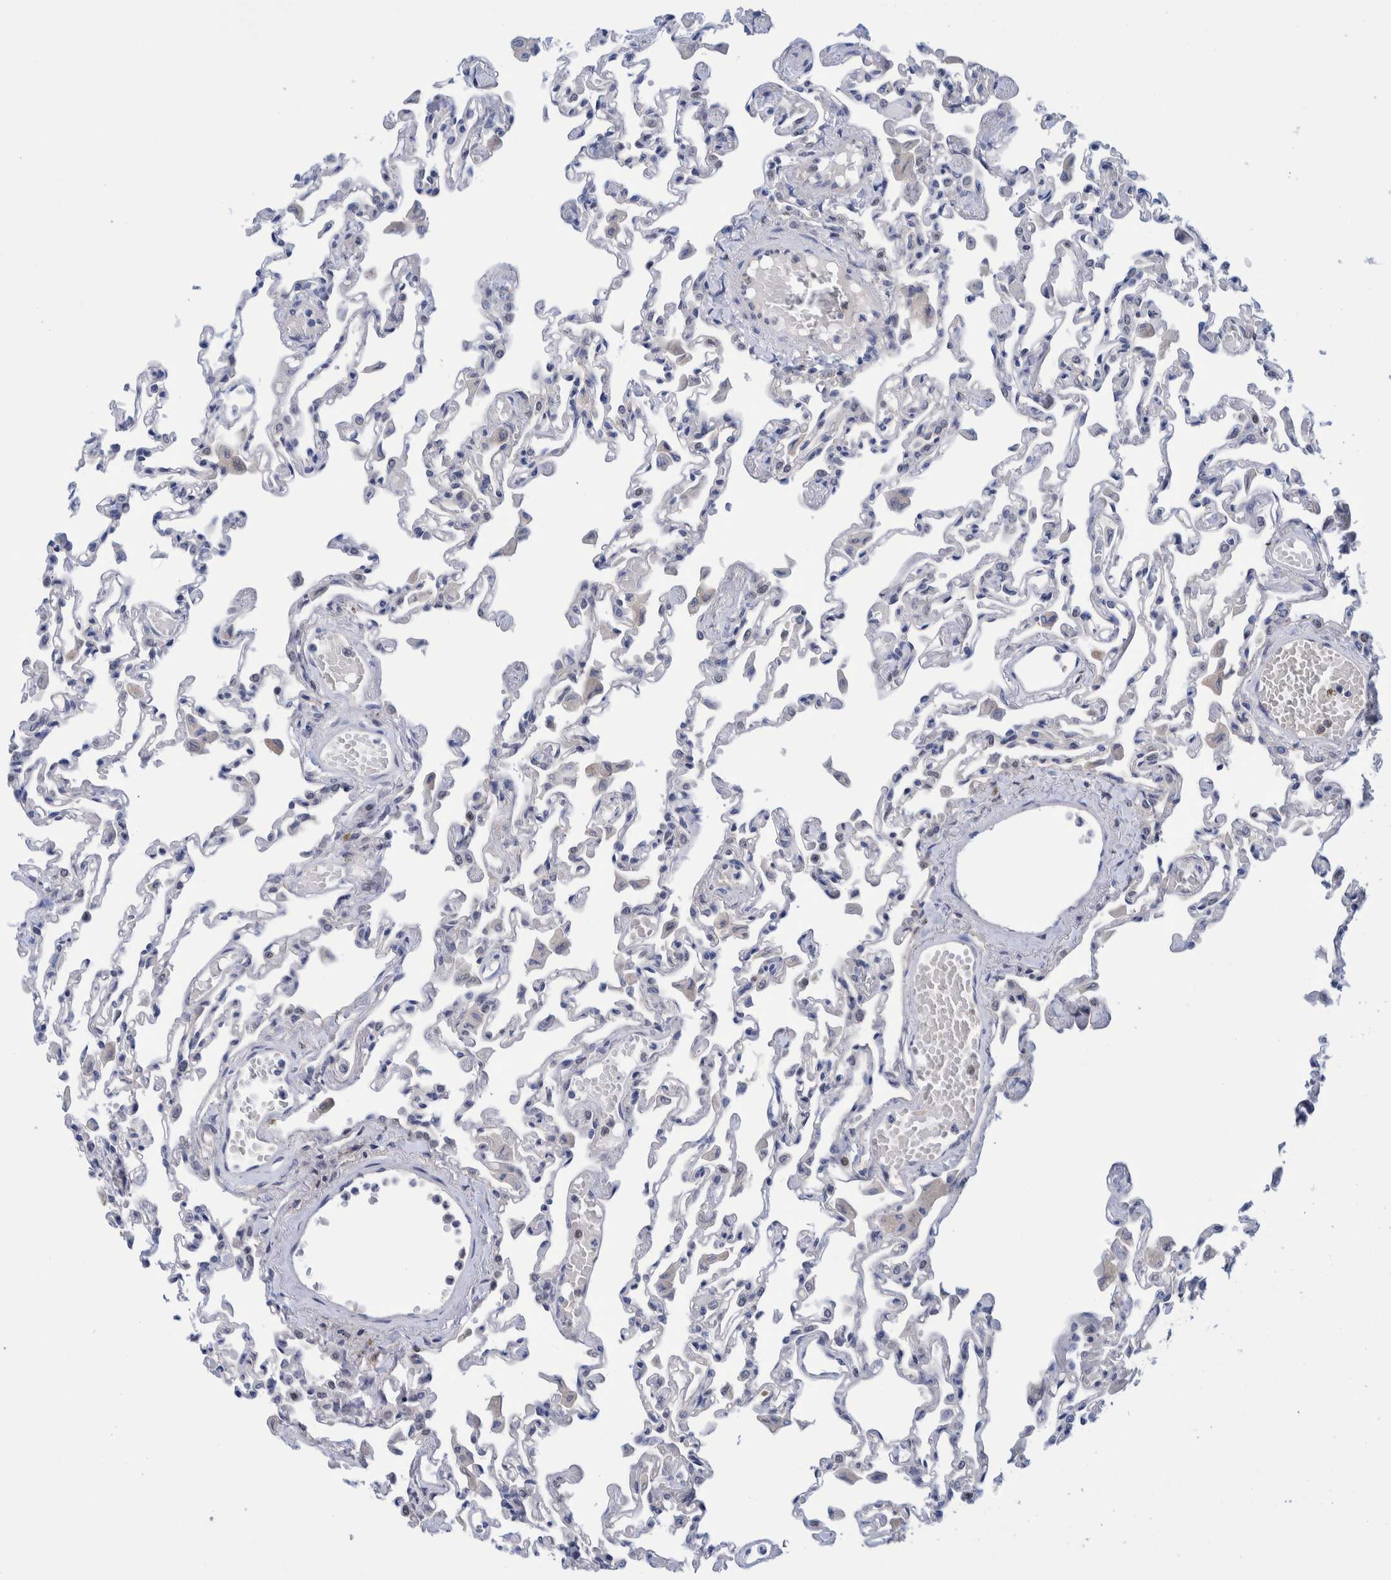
{"staining": {"intensity": "negative", "quantity": "none", "location": "none"}, "tissue": "lung", "cell_type": "Alveolar cells", "image_type": "normal", "snomed": [{"axis": "morphology", "description": "Normal tissue, NOS"}, {"axis": "topography", "description": "Bronchus"}, {"axis": "topography", "description": "Lung"}], "caption": "The photomicrograph exhibits no significant positivity in alveolar cells of lung. (DAB (3,3'-diaminobenzidine) IHC visualized using brightfield microscopy, high magnification).", "gene": "PFAS", "patient": {"sex": "female", "age": 49}}